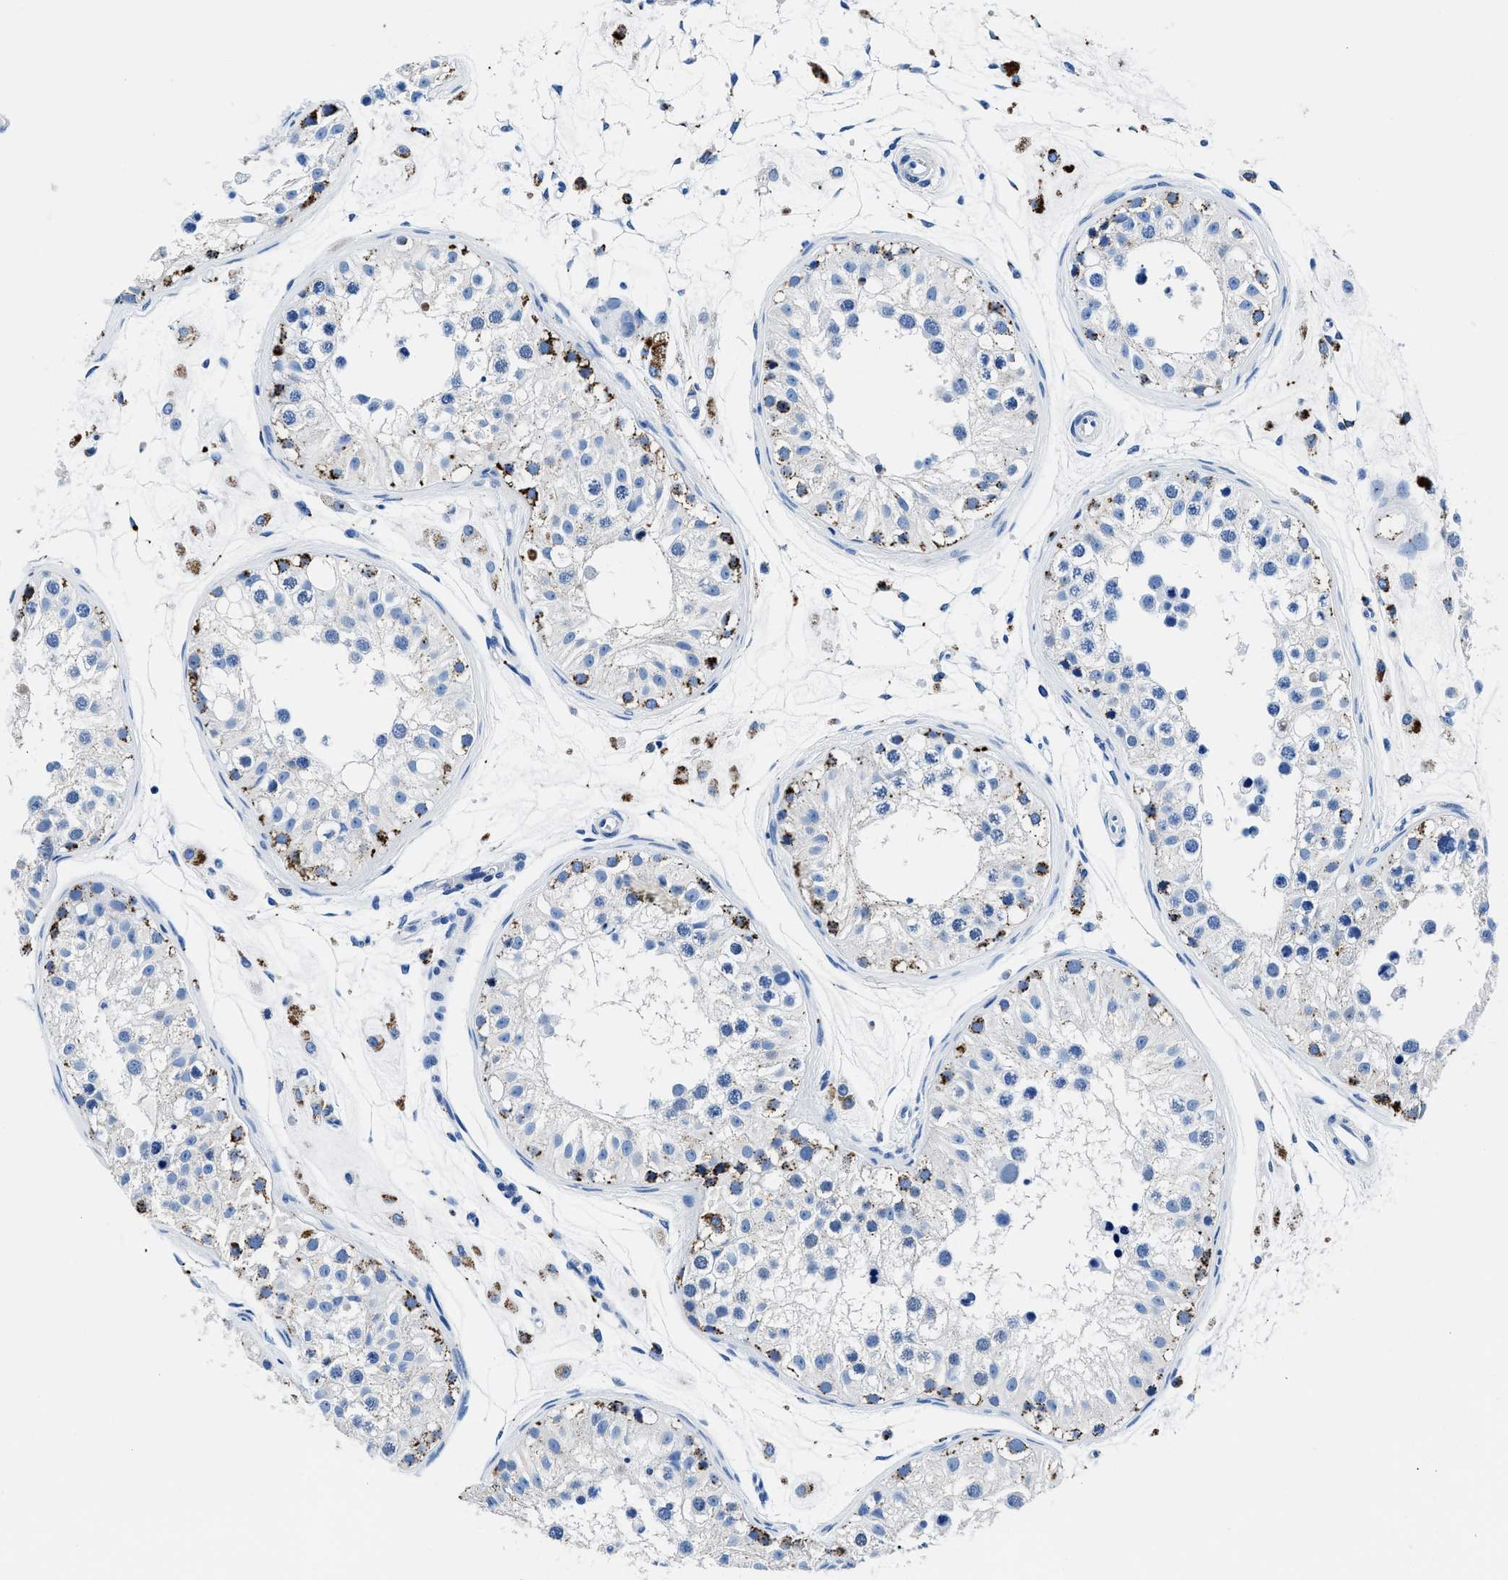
{"staining": {"intensity": "strong", "quantity": "<25%", "location": "cytoplasmic/membranous"}, "tissue": "testis", "cell_type": "Cells in seminiferous ducts", "image_type": "normal", "snomed": [{"axis": "morphology", "description": "Normal tissue, NOS"}, {"axis": "morphology", "description": "Adenocarcinoma, metastatic, NOS"}, {"axis": "topography", "description": "Testis"}], "caption": "Strong cytoplasmic/membranous protein staining is identified in about <25% of cells in seminiferous ducts in testis. (brown staining indicates protein expression, while blue staining denotes nuclei).", "gene": "OR14K1", "patient": {"sex": "male", "age": 26}}